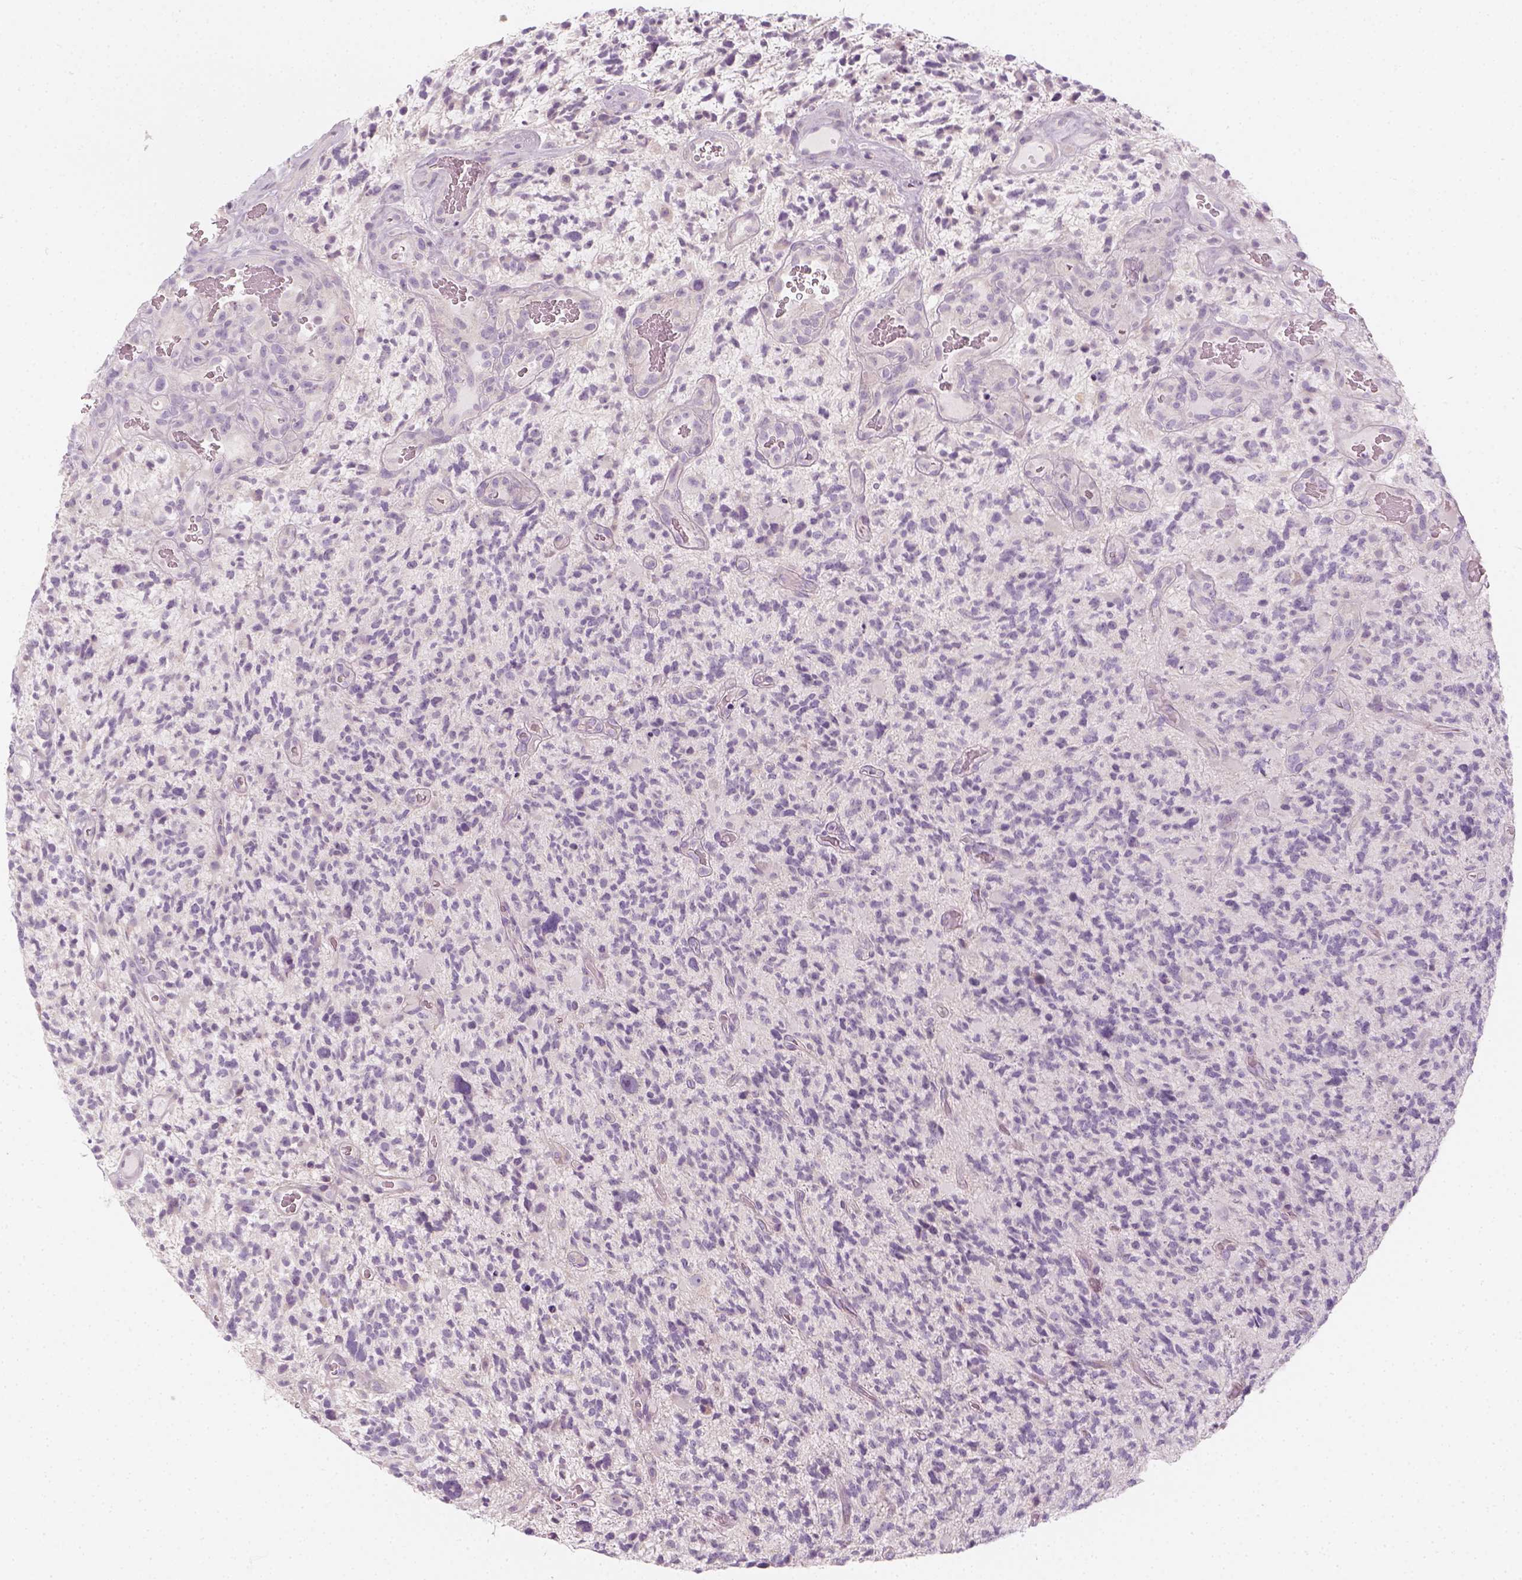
{"staining": {"intensity": "negative", "quantity": "none", "location": "none"}, "tissue": "glioma", "cell_type": "Tumor cells", "image_type": "cancer", "snomed": [{"axis": "morphology", "description": "Glioma, malignant, High grade"}, {"axis": "topography", "description": "Brain"}], "caption": "This is an immunohistochemistry image of human glioma. There is no expression in tumor cells.", "gene": "PRAME", "patient": {"sex": "female", "age": 71}}